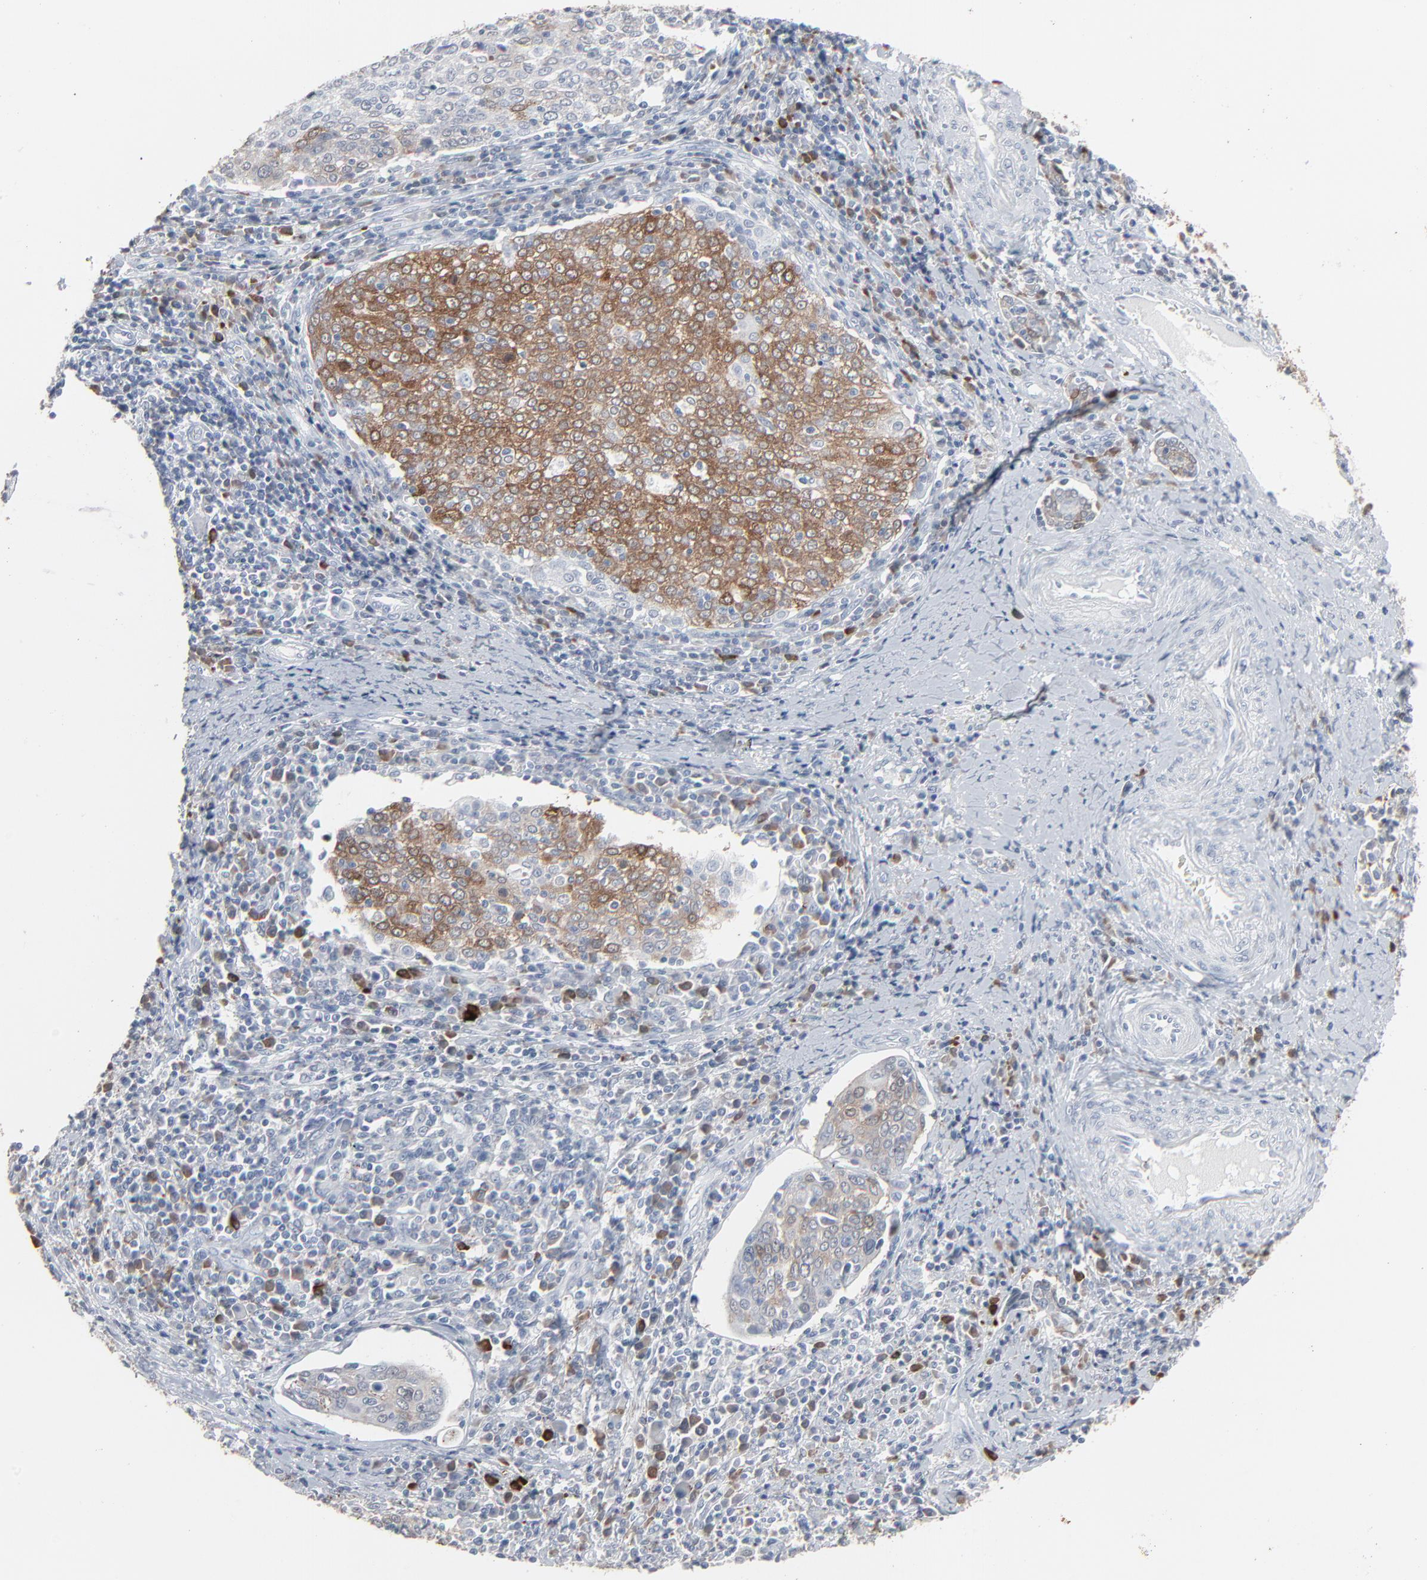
{"staining": {"intensity": "moderate", "quantity": "25%-75%", "location": "cytoplasmic/membranous"}, "tissue": "cervical cancer", "cell_type": "Tumor cells", "image_type": "cancer", "snomed": [{"axis": "morphology", "description": "Squamous cell carcinoma, NOS"}, {"axis": "topography", "description": "Cervix"}], "caption": "This is an image of IHC staining of cervical cancer (squamous cell carcinoma), which shows moderate expression in the cytoplasmic/membranous of tumor cells.", "gene": "PHGDH", "patient": {"sex": "female", "age": 40}}